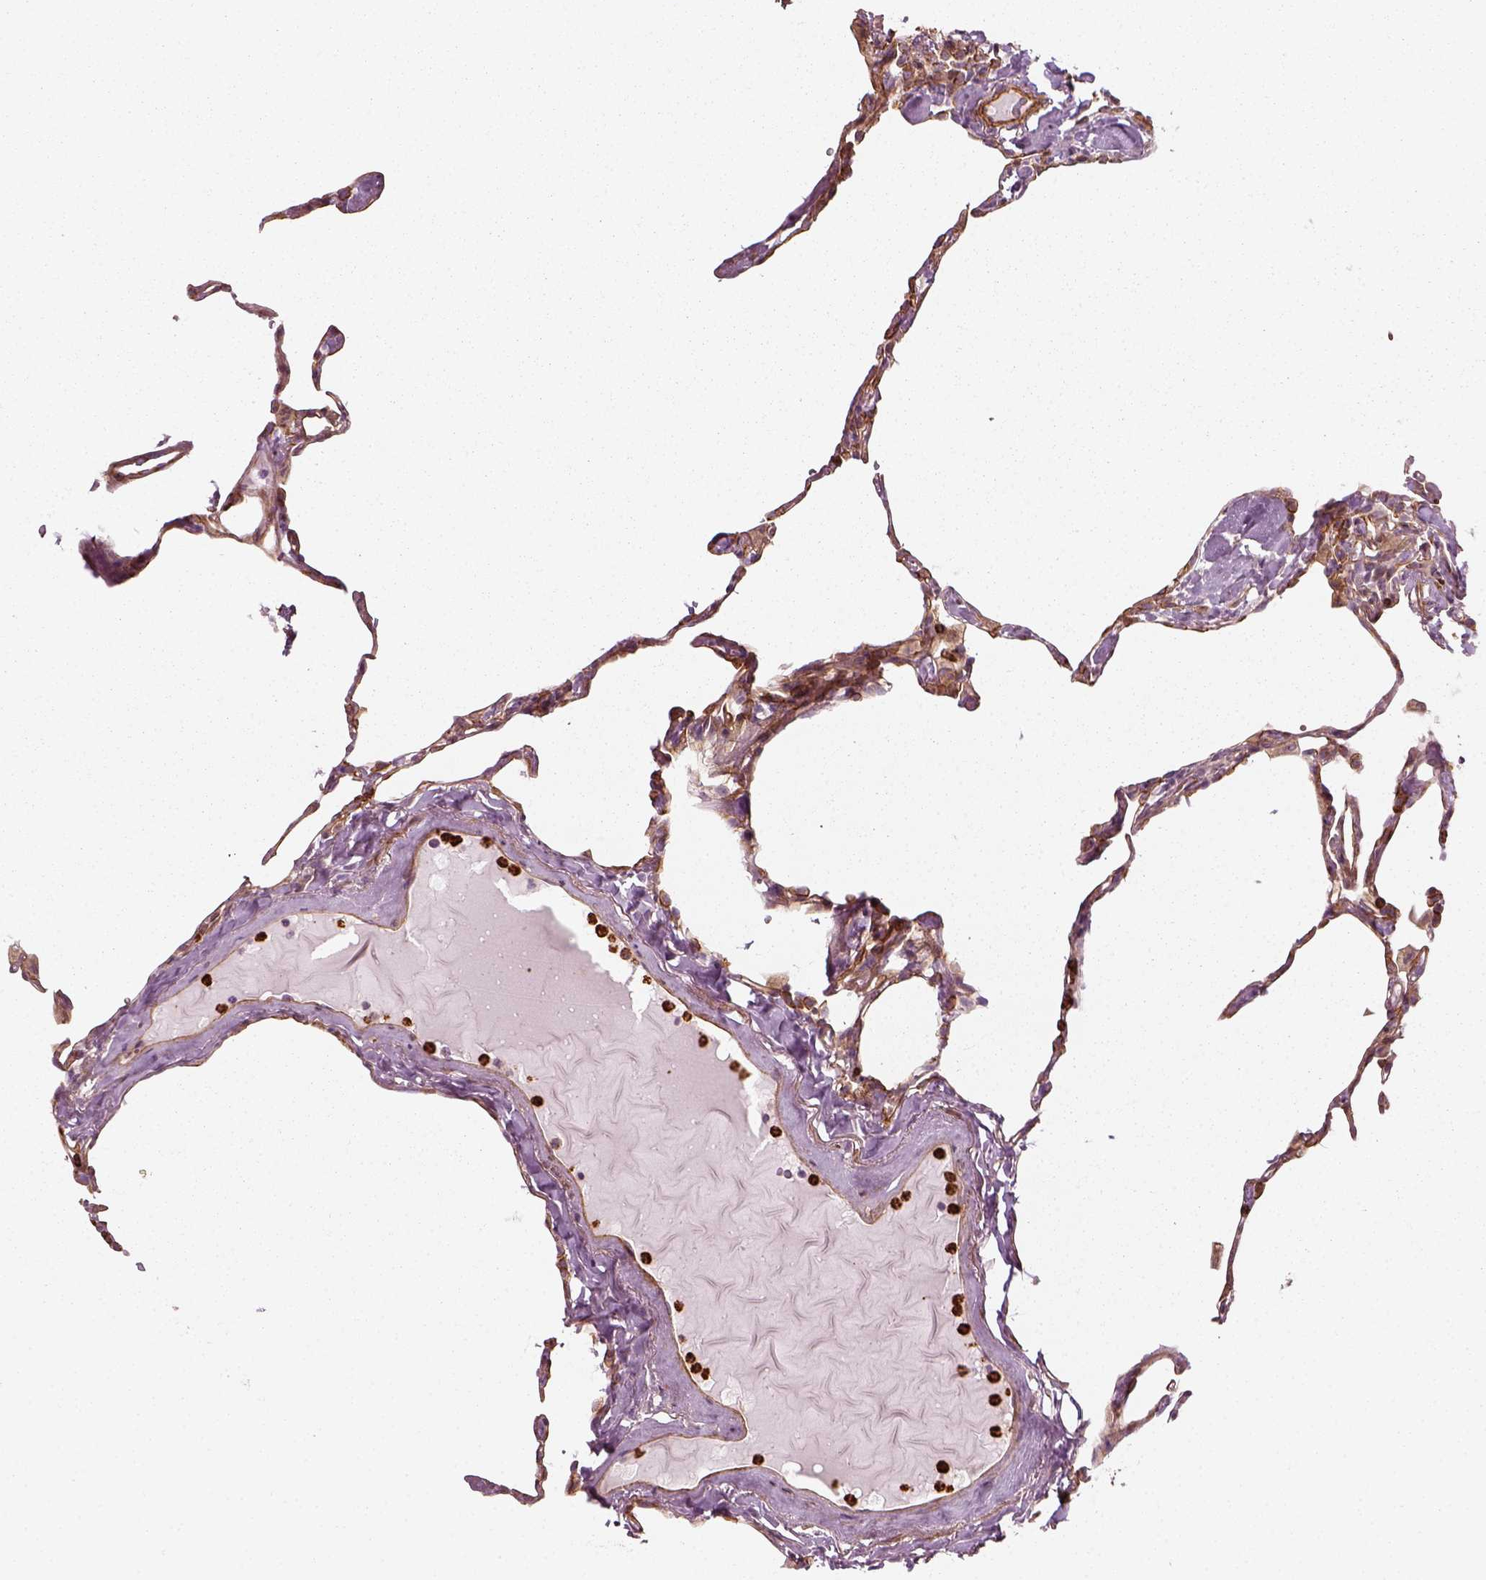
{"staining": {"intensity": "strong", "quantity": ">75%", "location": "cytoplasmic/membranous"}, "tissue": "lung", "cell_type": "Alveolar cells", "image_type": "normal", "snomed": [{"axis": "morphology", "description": "Normal tissue, NOS"}, {"axis": "topography", "description": "Lung"}], "caption": "Immunohistochemistry (IHC) of normal lung displays high levels of strong cytoplasmic/membranous positivity in approximately >75% of alveolar cells. (DAB IHC, brown staining for protein, blue staining for nuclei).", "gene": "NPTN", "patient": {"sex": "male", "age": 65}}